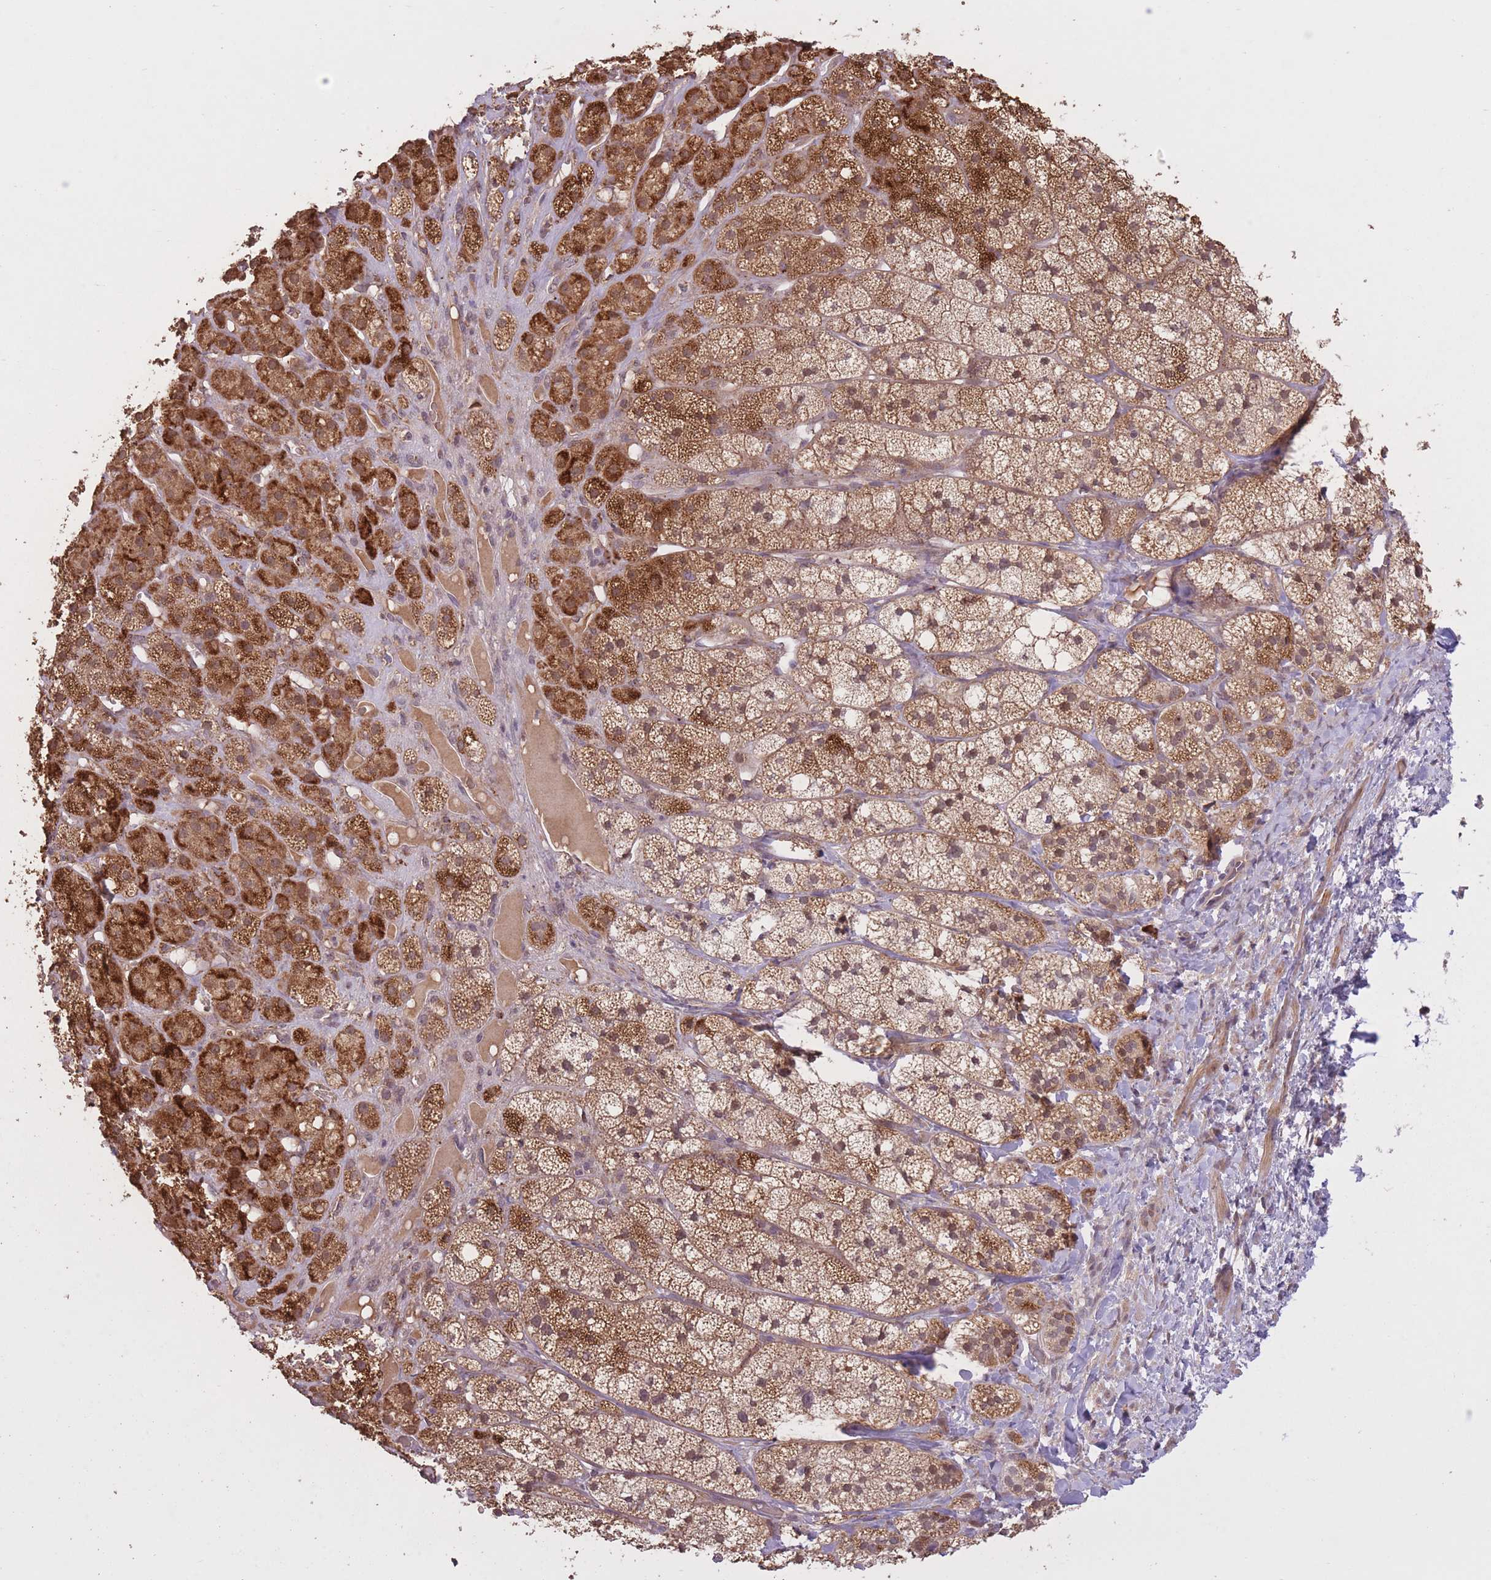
{"staining": {"intensity": "moderate", "quantity": ">75%", "location": "cytoplasmic/membranous"}, "tissue": "adrenal gland", "cell_type": "Glandular cells", "image_type": "normal", "snomed": [{"axis": "morphology", "description": "Normal tissue, NOS"}, {"axis": "topography", "description": "Adrenal gland"}], "caption": "This micrograph demonstrates immunohistochemistry (IHC) staining of normal human adrenal gland, with medium moderate cytoplasmic/membranous positivity in about >75% of glandular cells.", "gene": "POLR3F", "patient": {"sex": "female", "age": 52}}